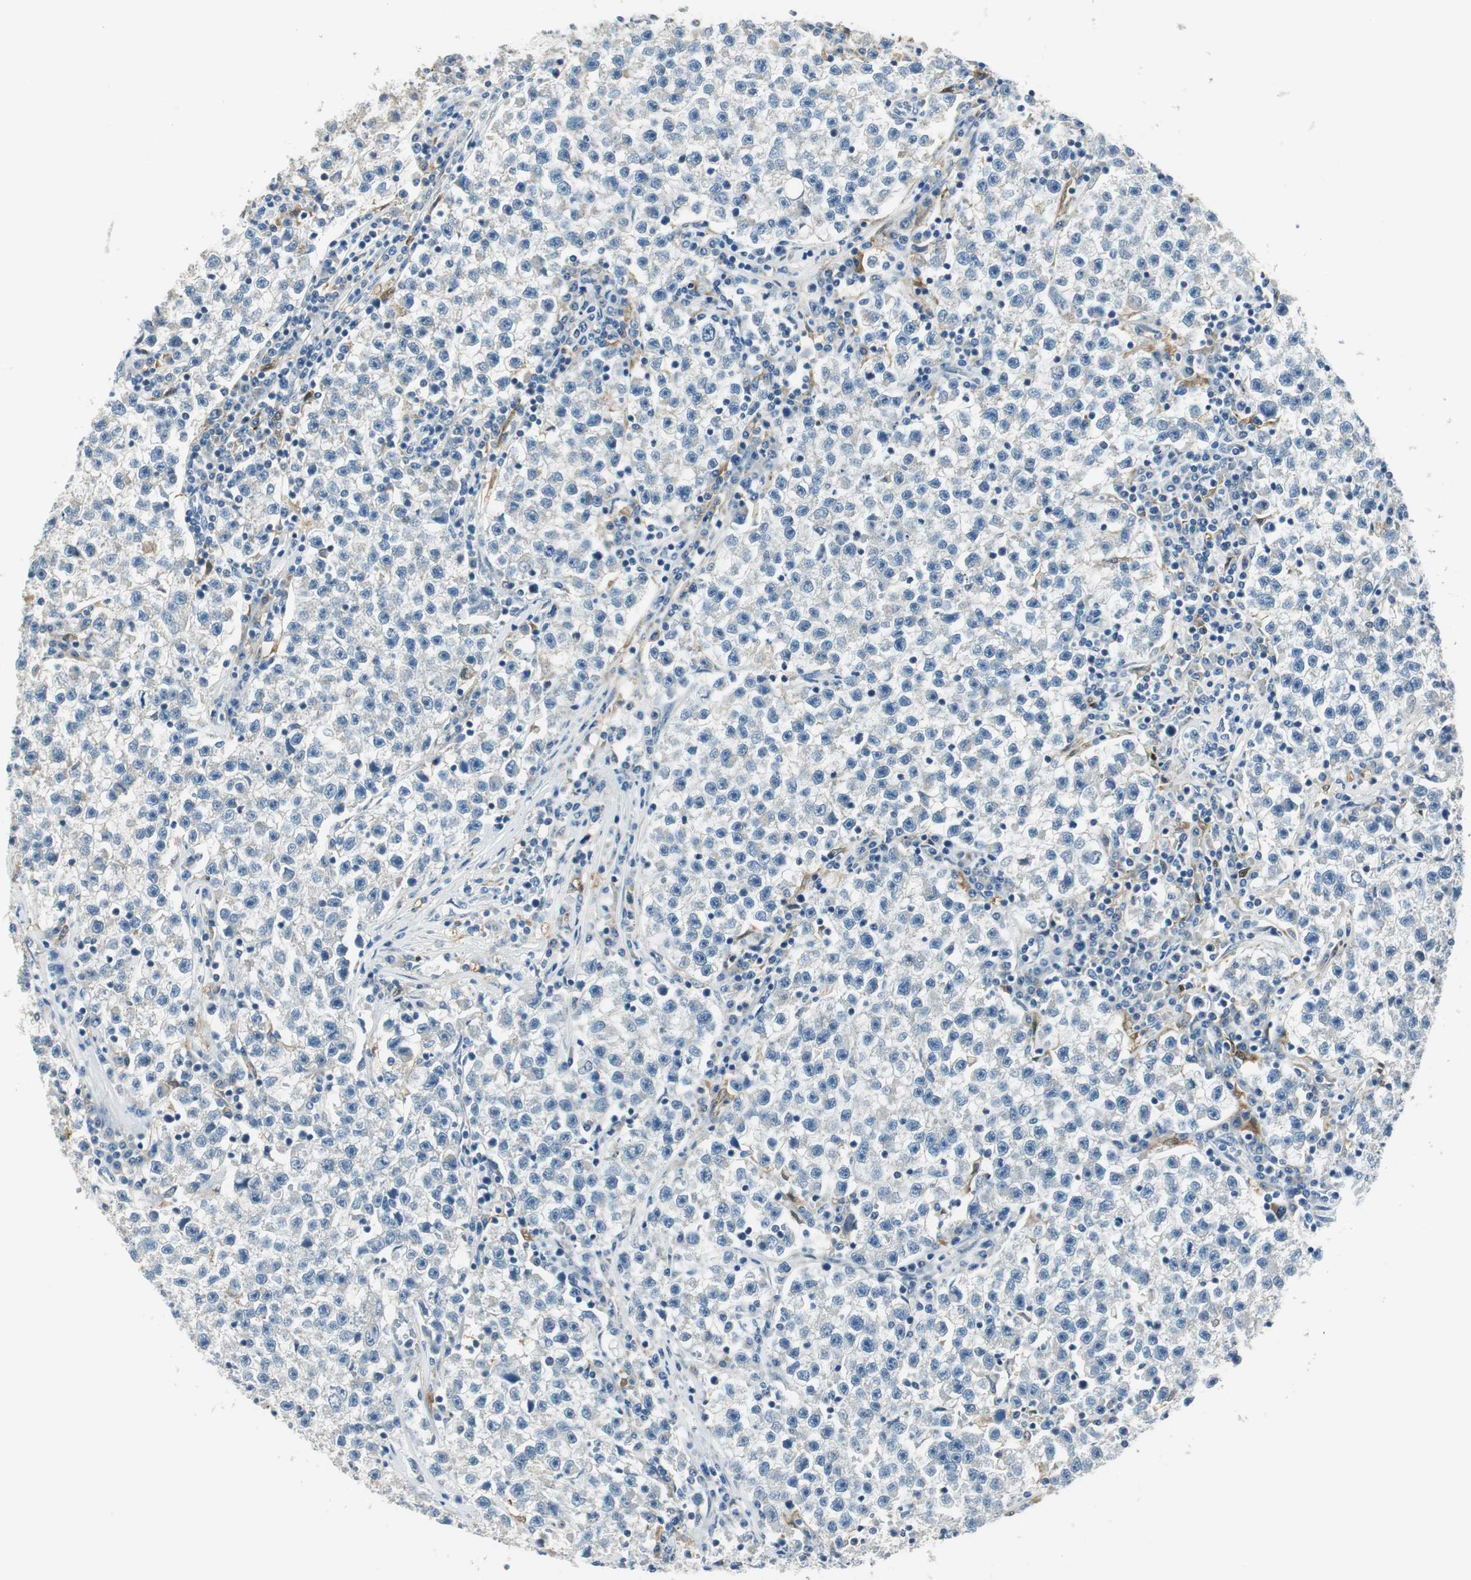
{"staining": {"intensity": "negative", "quantity": "none", "location": "none"}, "tissue": "testis cancer", "cell_type": "Tumor cells", "image_type": "cancer", "snomed": [{"axis": "morphology", "description": "Seminoma, NOS"}, {"axis": "topography", "description": "Testis"}], "caption": "The micrograph demonstrates no significant positivity in tumor cells of testis cancer (seminoma).", "gene": "ME1", "patient": {"sex": "male", "age": 22}}